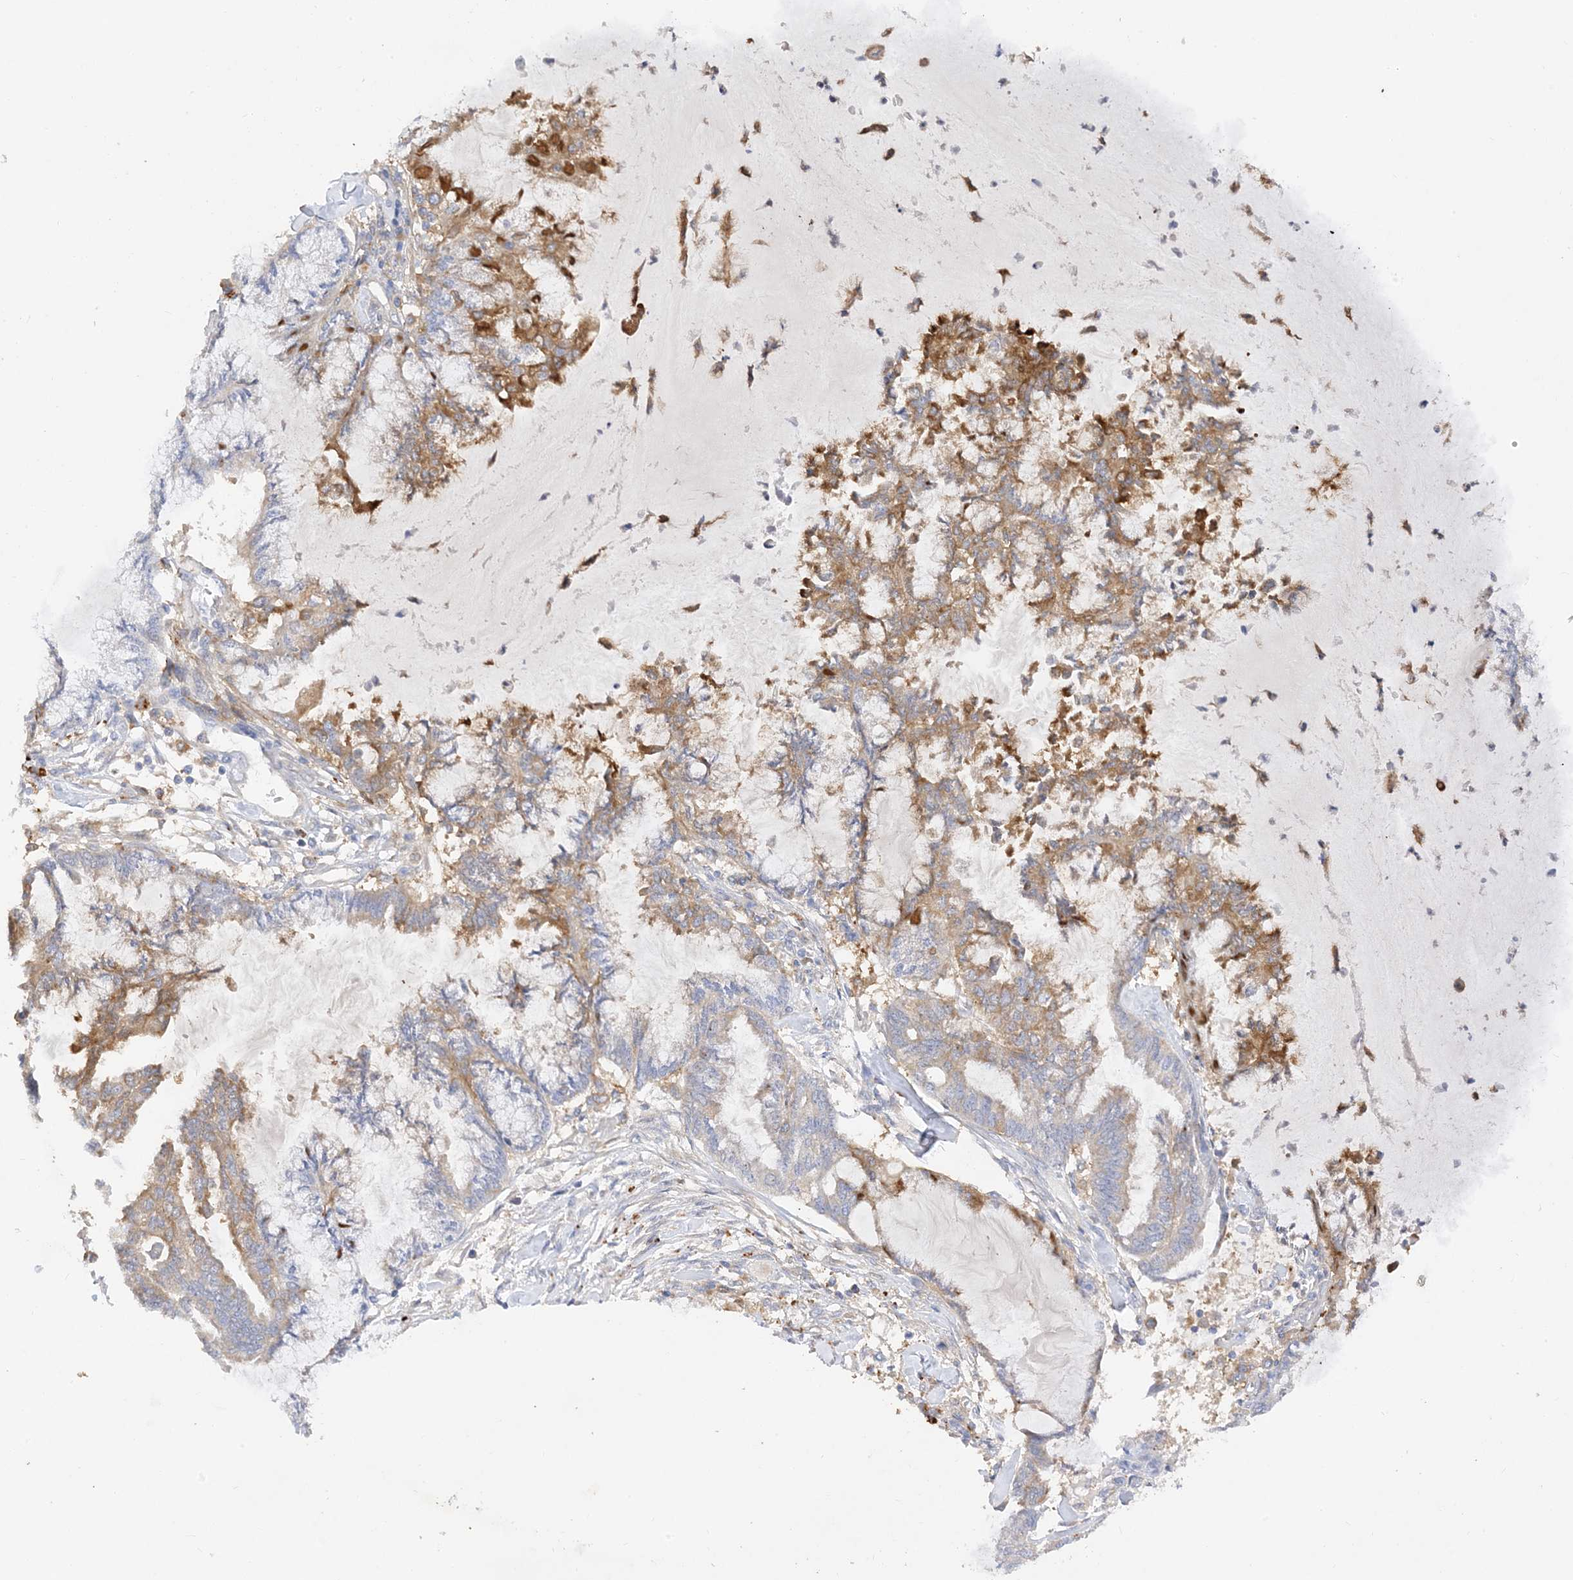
{"staining": {"intensity": "moderate", "quantity": "25%-75%", "location": "cytoplasmic/membranous"}, "tissue": "endometrial cancer", "cell_type": "Tumor cells", "image_type": "cancer", "snomed": [{"axis": "morphology", "description": "Adenocarcinoma, NOS"}, {"axis": "topography", "description": "Endometrium"}], "caption": "Protein analysis of endometrial cancer tissue shows moderate cytoplasmic/membranous staining in approximately 25%-75% of tumor cells.", "gene": "ARV1", "patient": {"sex": "female", "age": 86}}